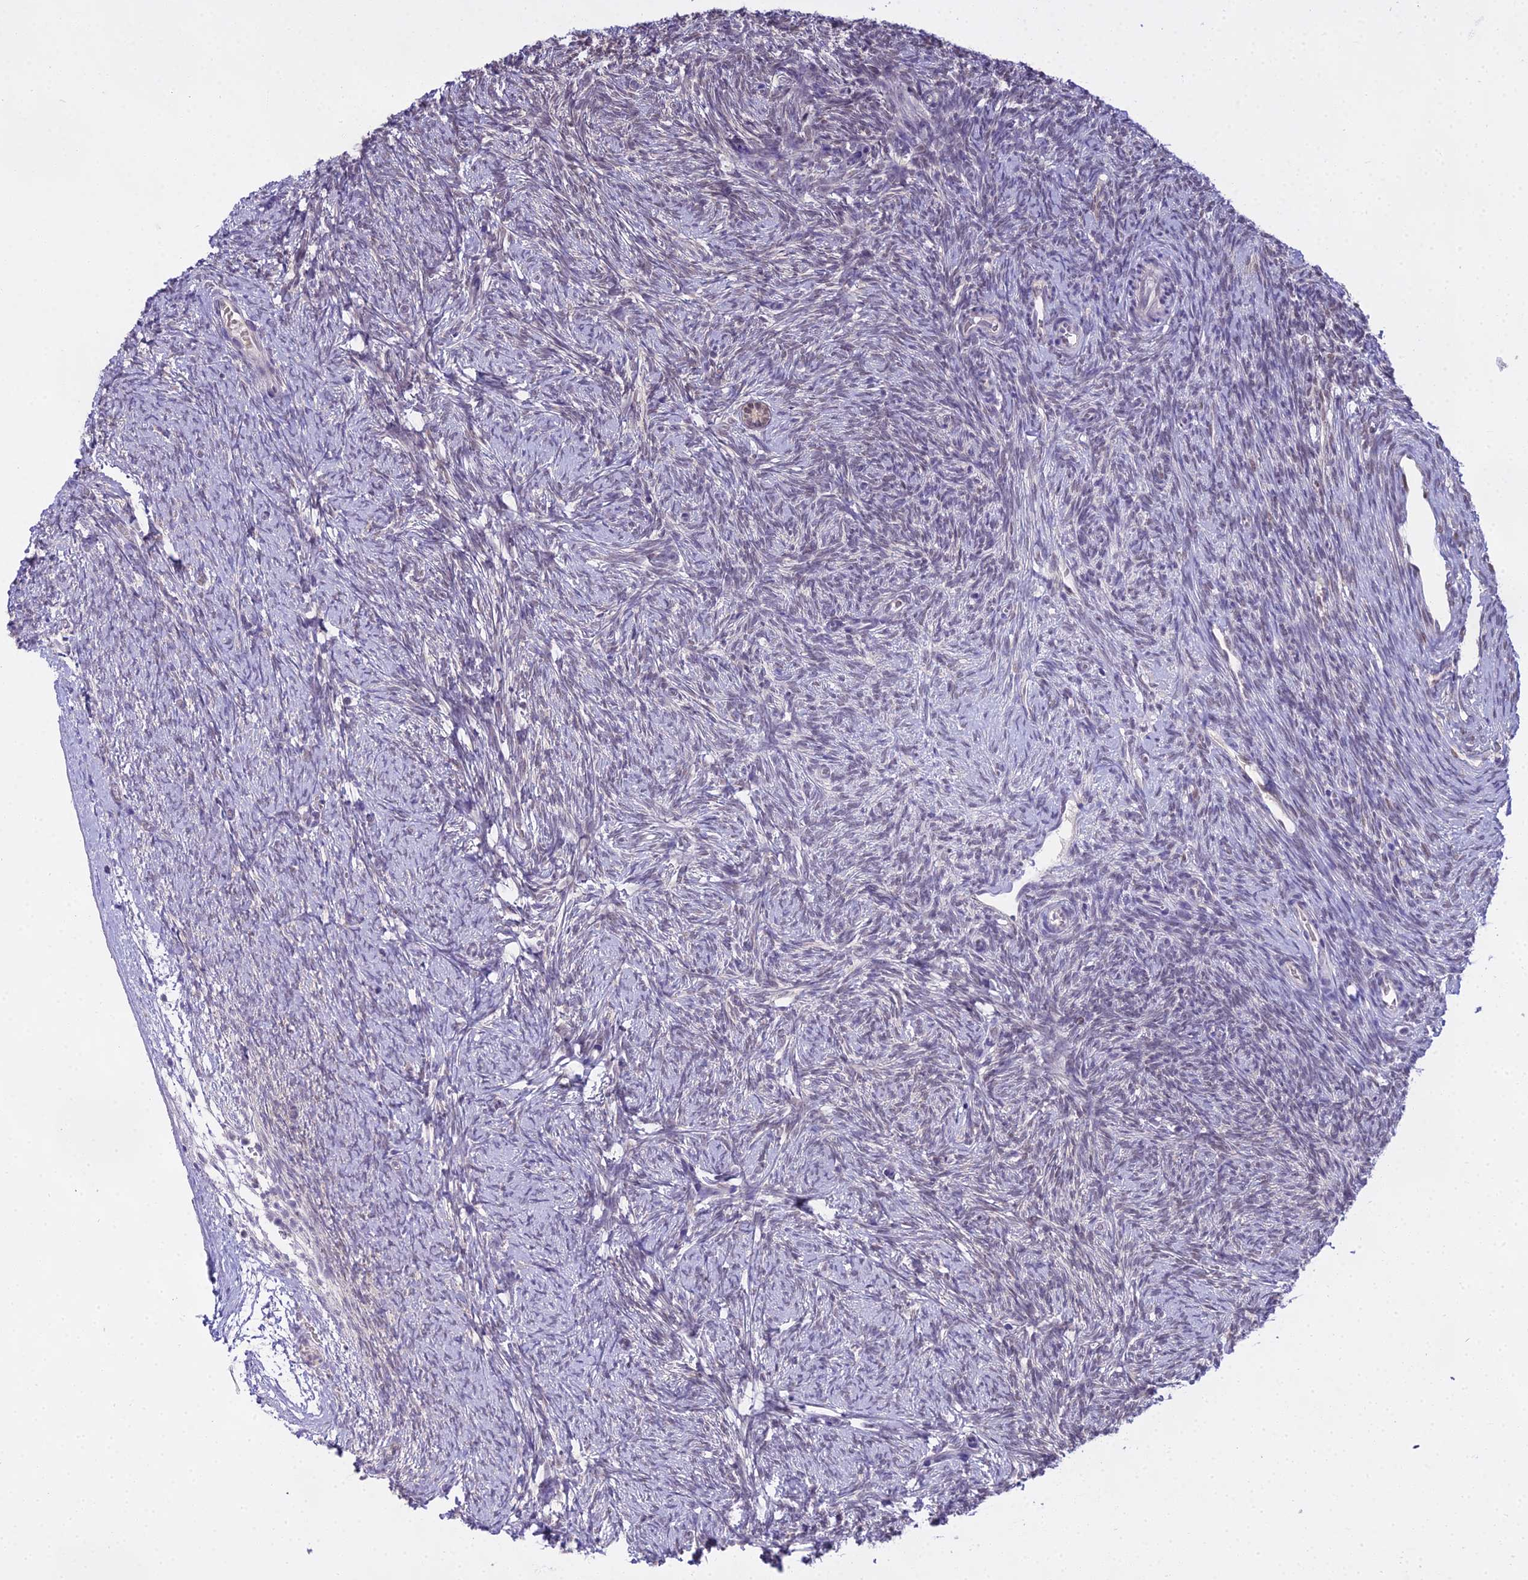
{"staining": {"intensity": "negative", "quantity": "none", "location": "none"}, "tissue": "ovary", "cell_type": "Ovarian stroma cells", "image_type": "normal", "snomed": [{"axis": "morphology", "description": "Normal tissue, NOS"}, {"axis": "topography", "description": "Ovary"}], "caption": "Human ovary stained for a protein using immunohistochemistry (IHC) displays no staining in ovarian stroma cells.", "gene": "MAT2A", "patient": {"sex": "female", "age": 44}}